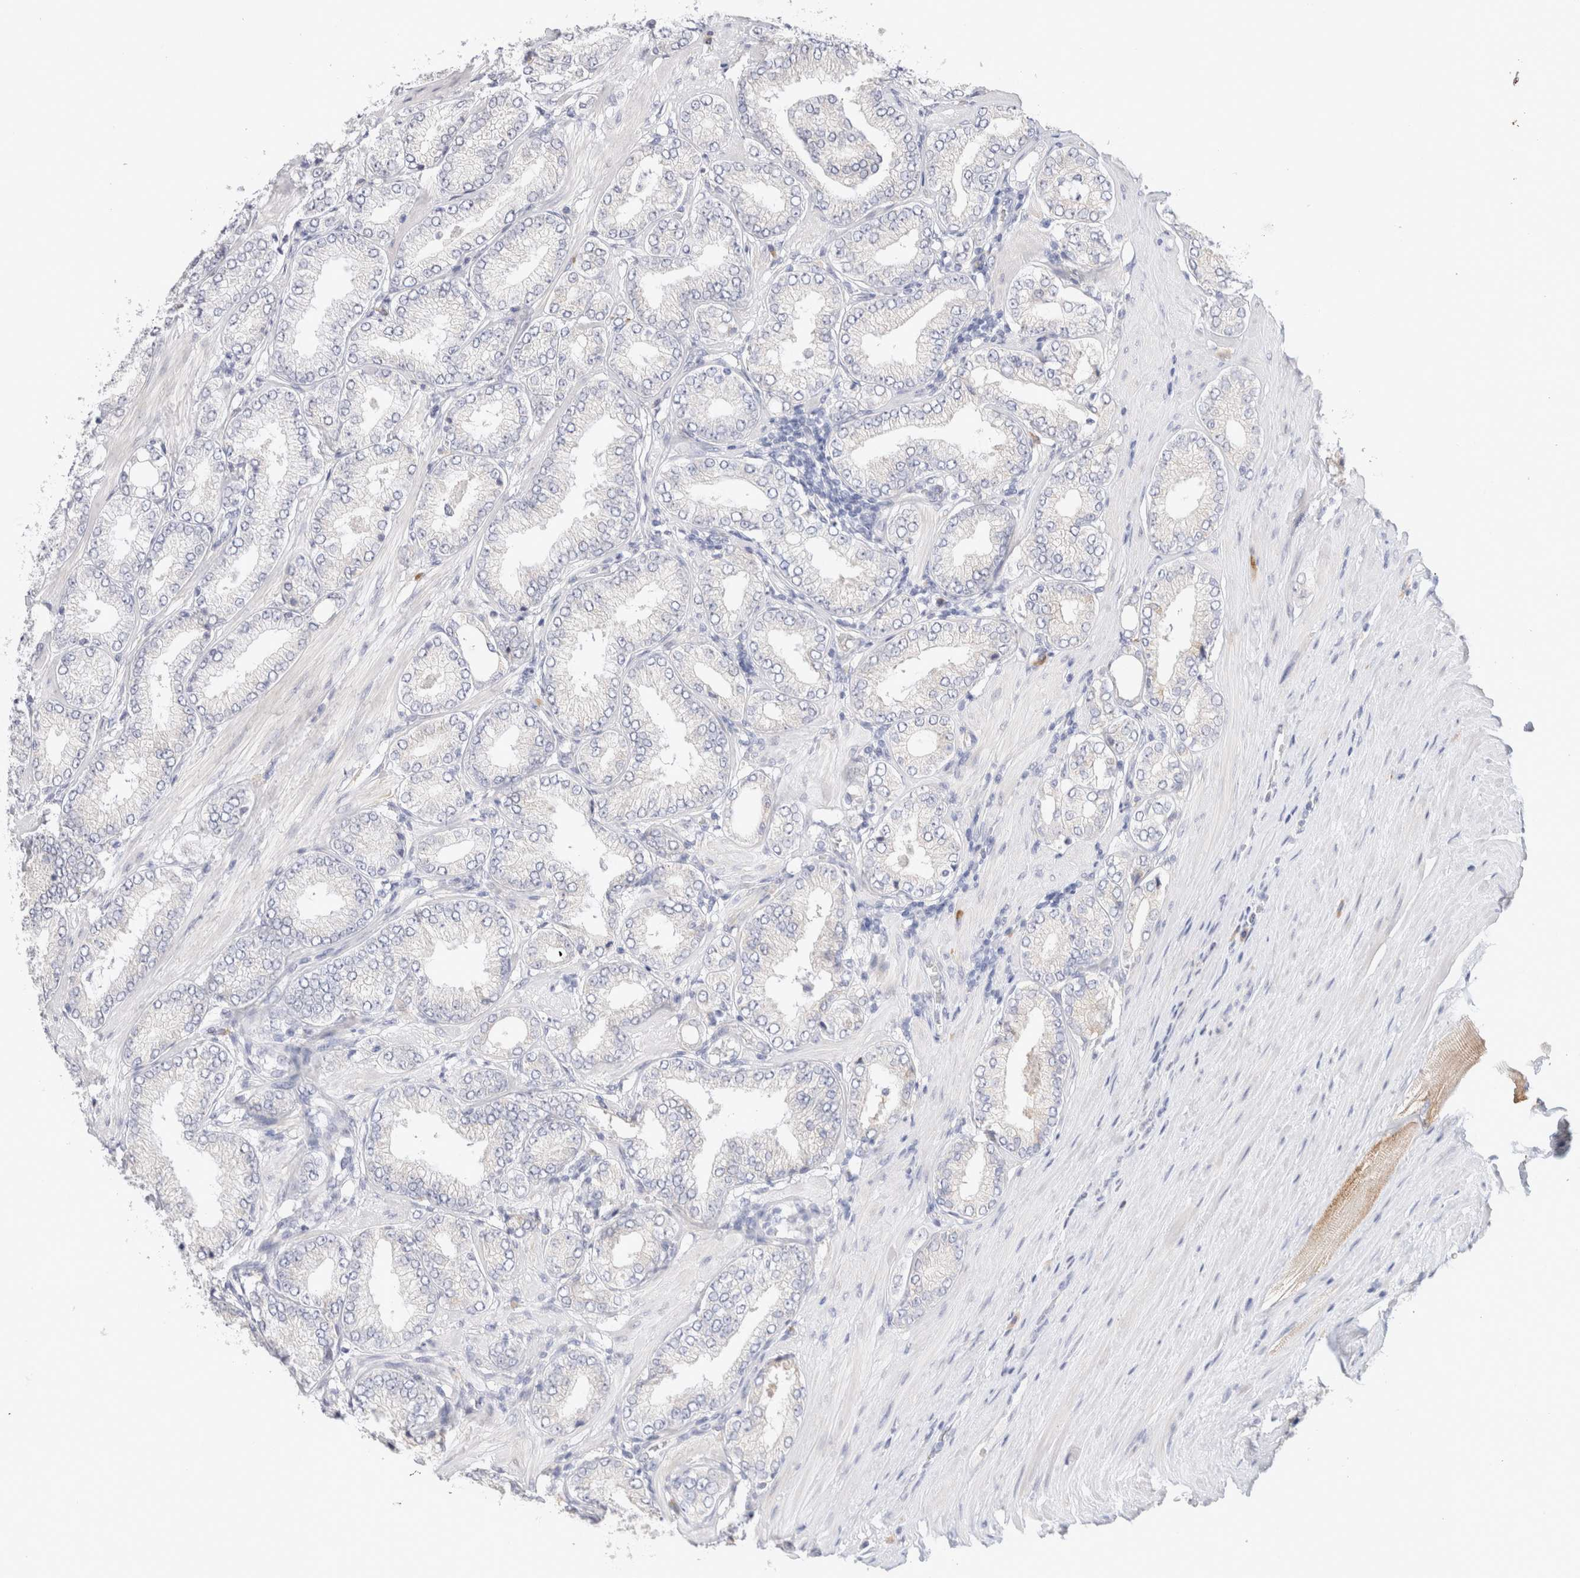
{"staining": {"intensity": "negative", "quantity": "none", "location": "none"}, "tissue": "prostate cancer", "cell_type": "Tumor cells", "image_type": "cancer", "snomed": [{"axis": "morphology", "description": "Adenocarcinoma, Low grade"}, {"axis": "topography", "description": "Prostate"}], "caption": "High power microscopy photomicrograph of an immunohistochemistry photomicrograph of prostate cancer (adenocarcinoma (low-grade)), revealing no significant positivity in tumor cells.", "gene": "GADD45G", "patient": {"sex": "male", "age": 62}}